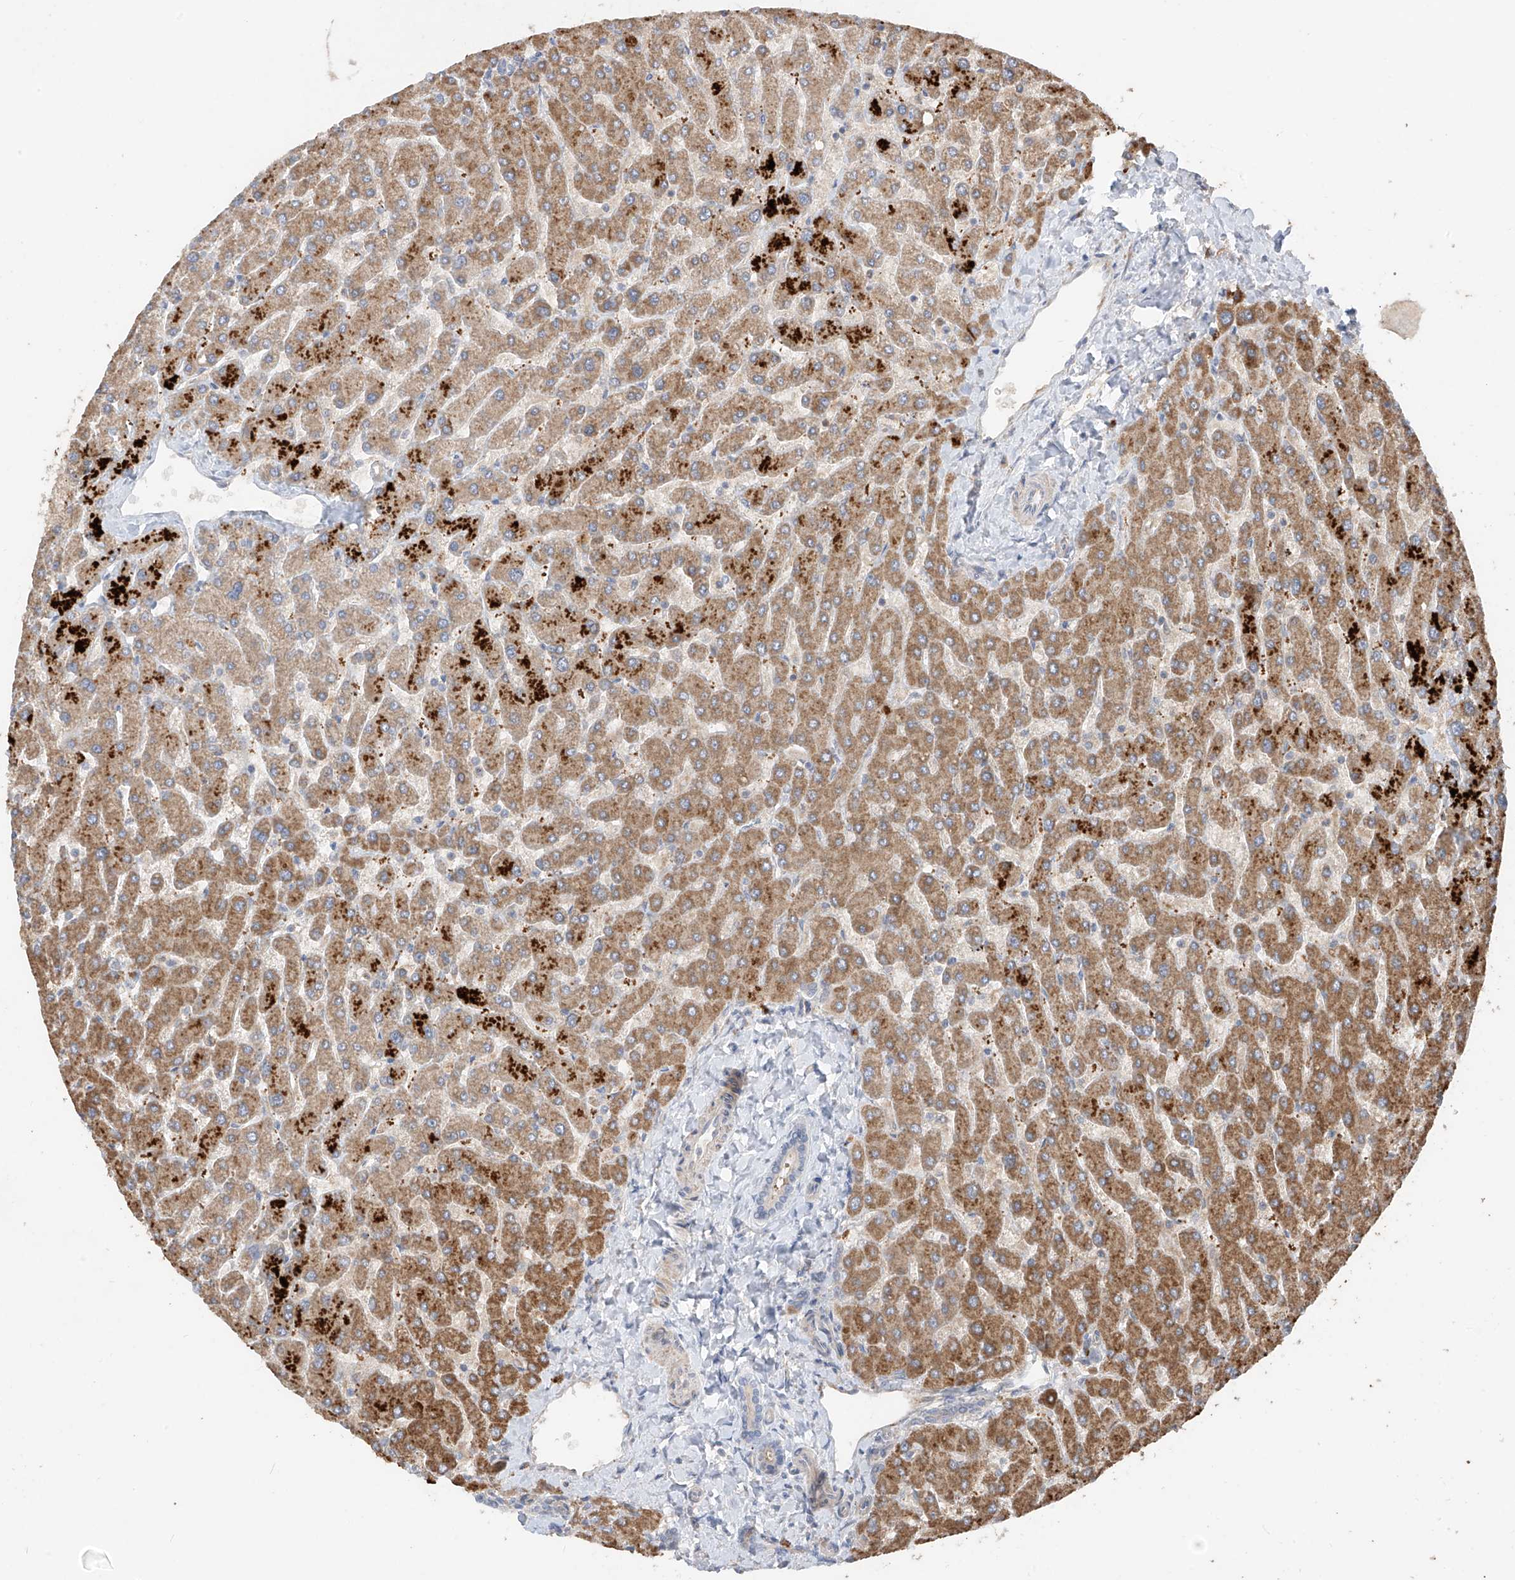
{"staining": {"intensity": "negative", "quantity": "none", "location": "none"}, "tissue": "liver", "cell_type": "Cholangiocytes", "image_type": "normal", "snomed": [{"axis": "morphology", "description": "Normal tissue, NOS"}, {"axis": "topography", "description": "Liver"}], "caption": "IHC of normal liver exhibits no staining in cholangiocytes.", "gene": "CACNA2D4", "patient": {"sex": "male", "age": 55}}